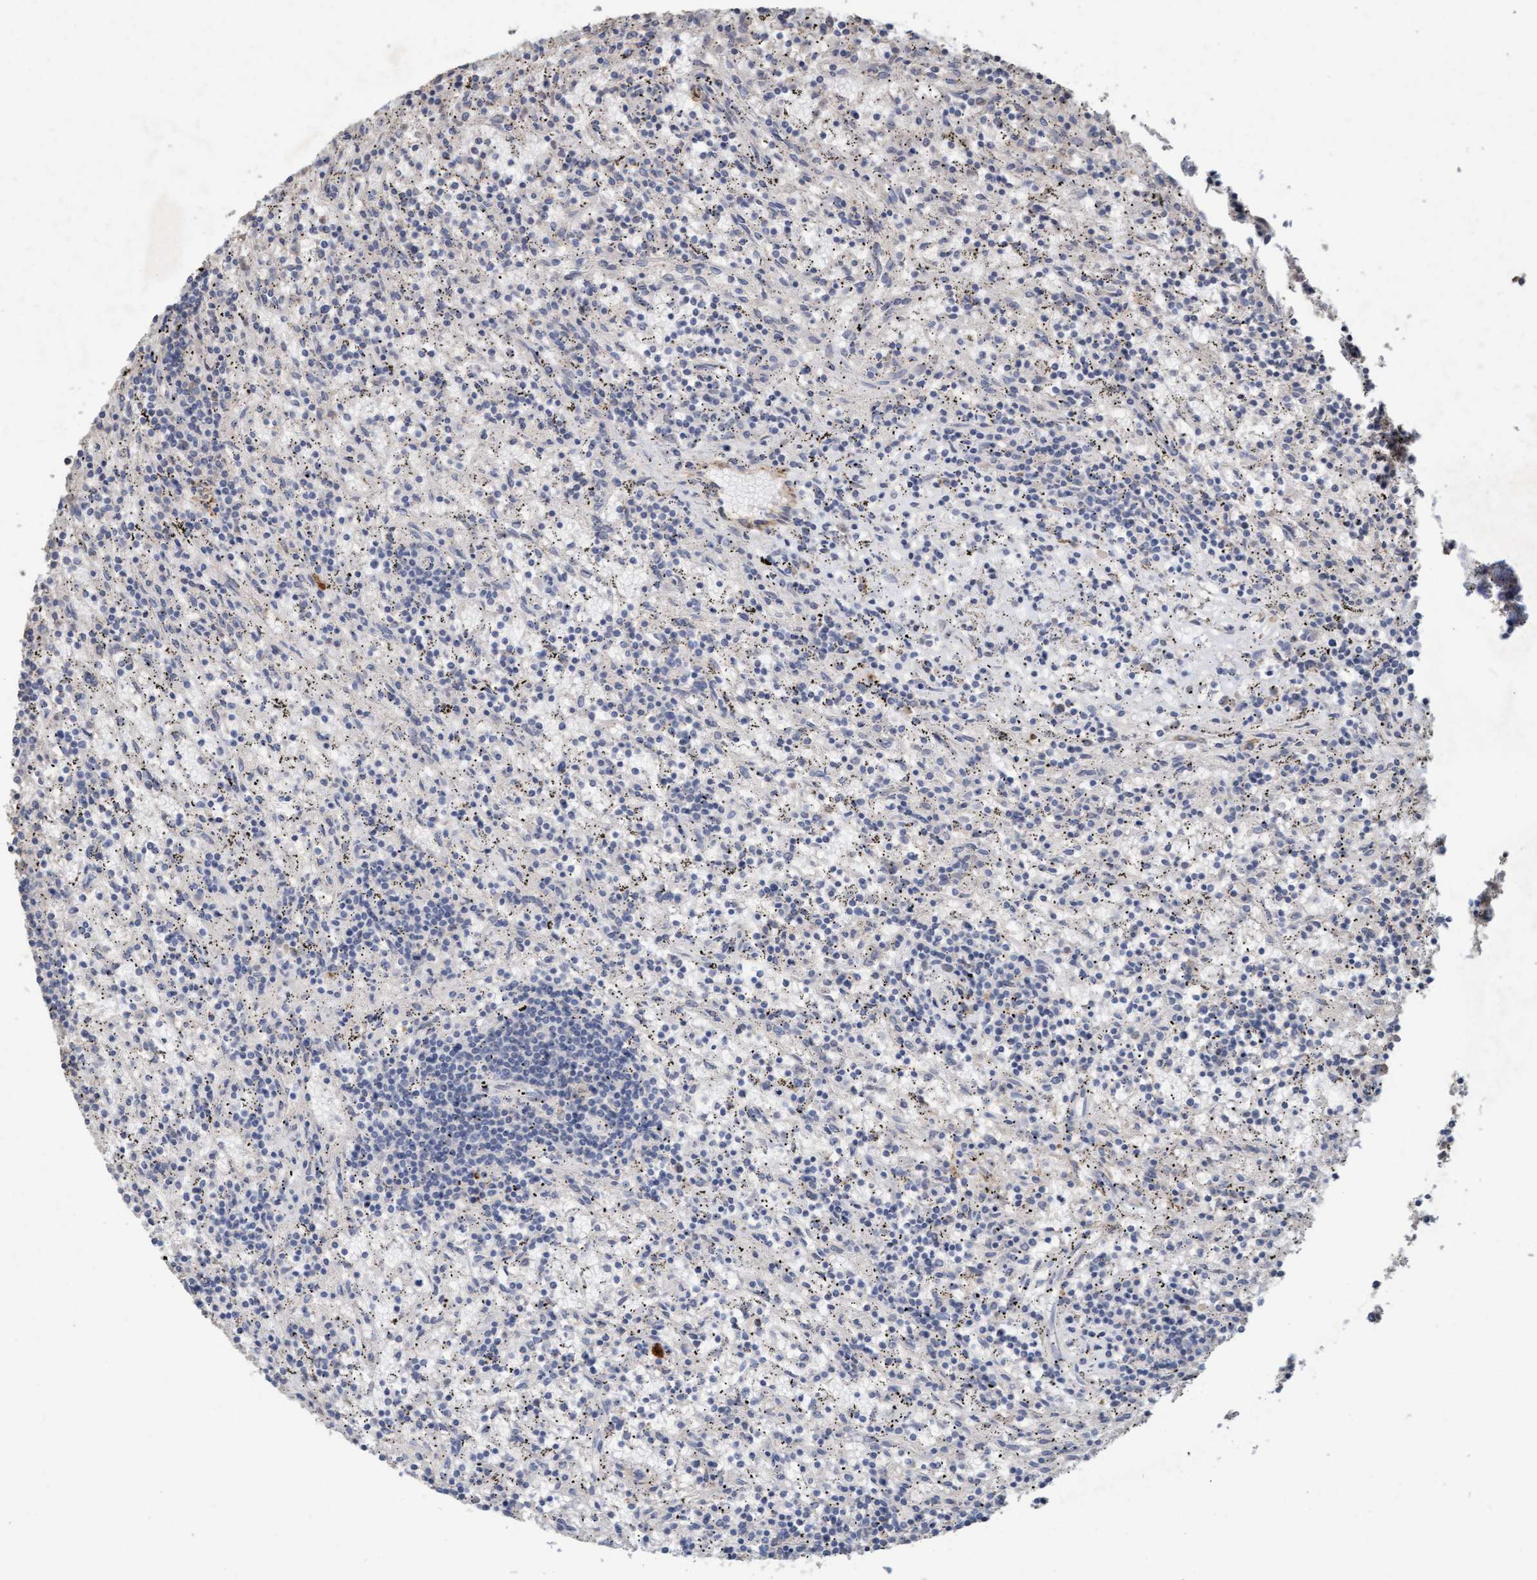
{"staining": {"intensity": "negative", "quantity": "none", "location": "none"}, "tissue": "lymphoma", "cell_type": "Tumor cells", "image_type": "cancer", "snomed": [{"axis": "morphology", "description": "Malignant lymphoma, non-Hodgkin's type, Low grade"}, {"axis": "topography", "description": "Spleen"}], "caption": "There is no significant staining in tumor cells of lymphoma. Nuclei are stained in blue.", "gene": "LONRF1", "patient": {"sex": "male", "age": 76}}